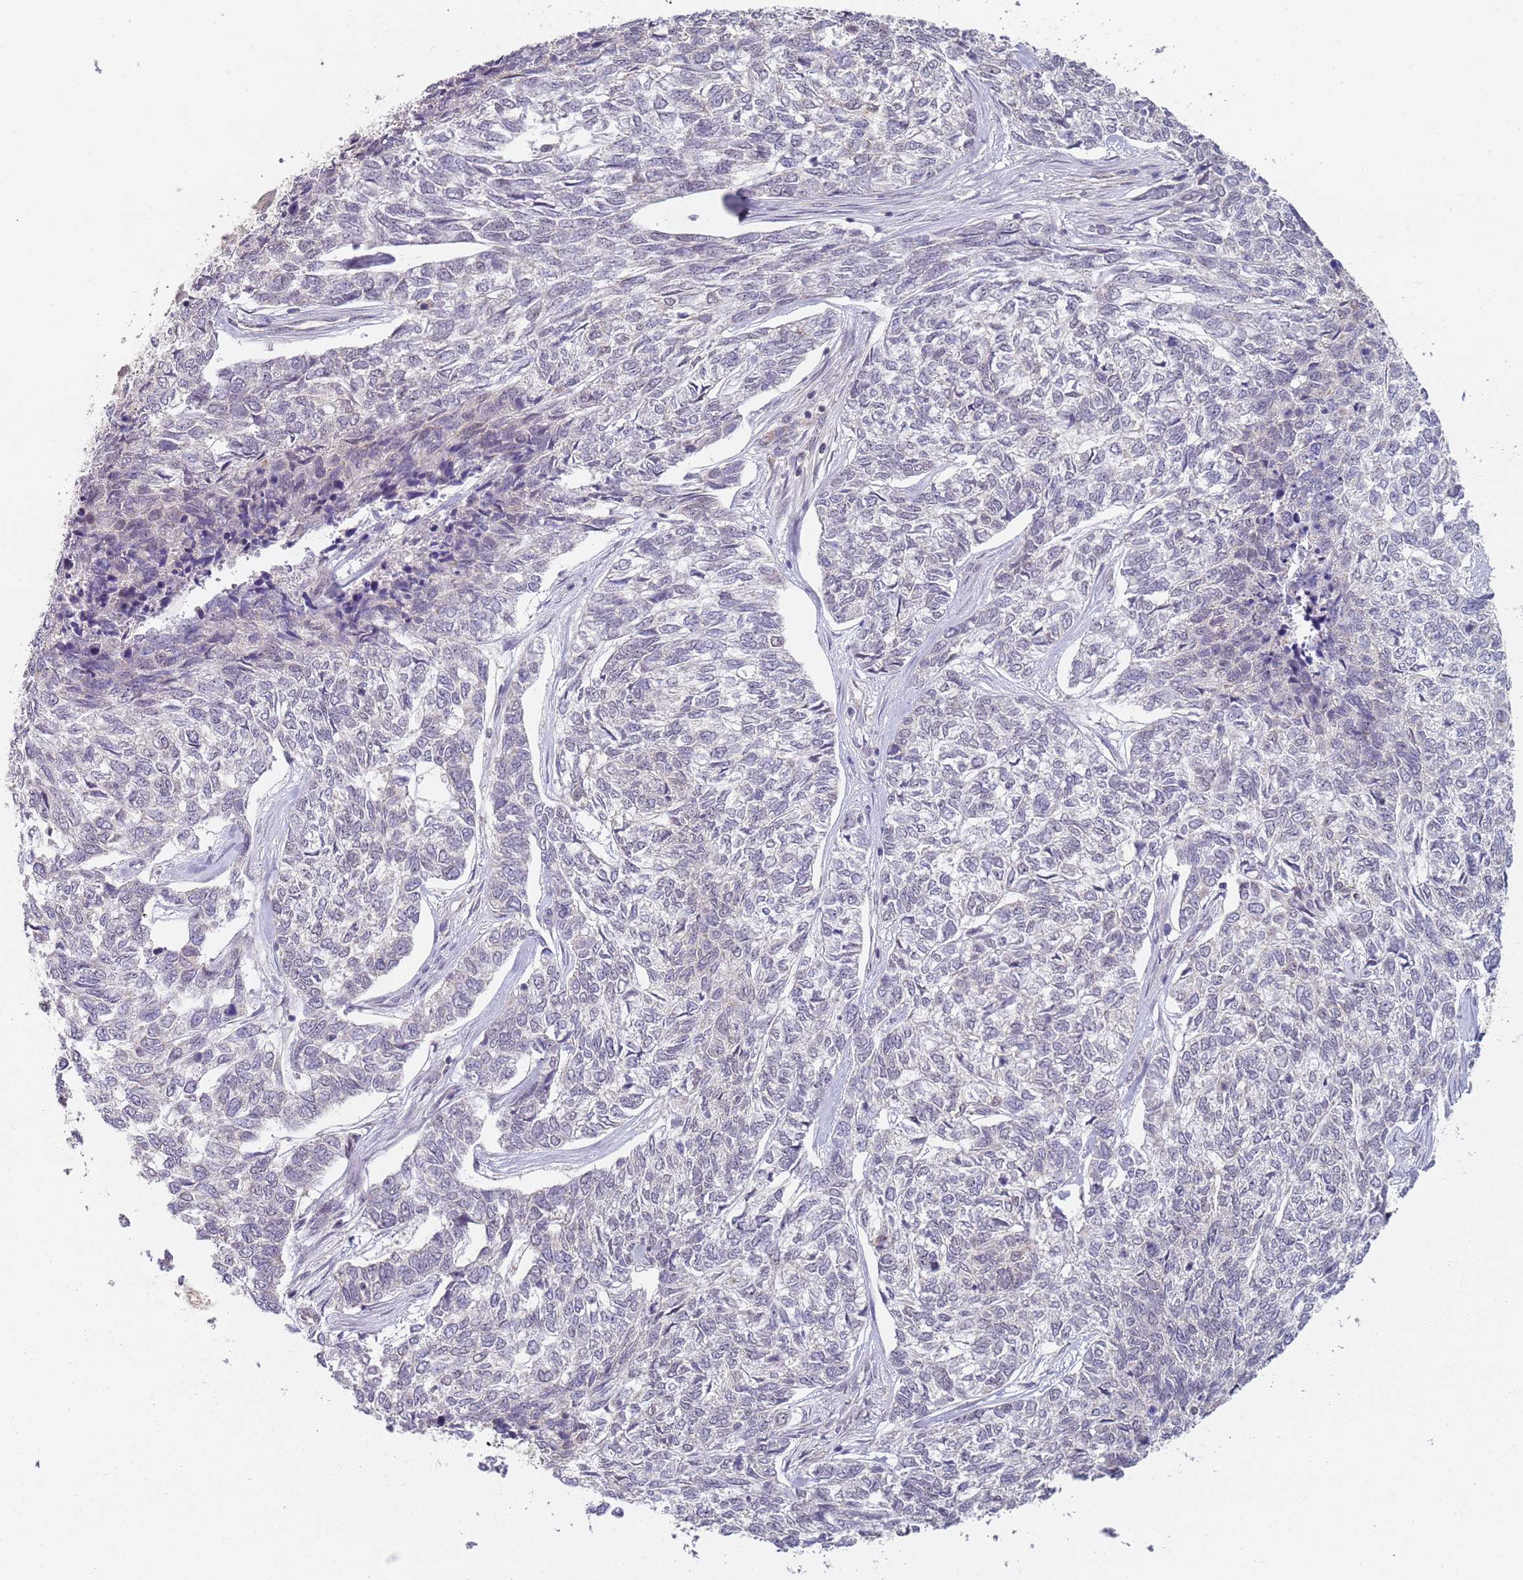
{"staining": {"intensity": "negative", "quantity": "none", "location": "none"}, "tissue": "skin cancer", "cell_type": "Tumor cells", "image_type": "cancer", "snomed": [{"axis": "morphology", "description": "Basal cell carcinoma"}, {"axis": "topography", "description": "Skin"}], "caption": "Protein analysis of skin cancer displays no significant staining in tumor cells.", "gene": "SMARCAL1", "patient": {"sex": "female", "age": 65}}